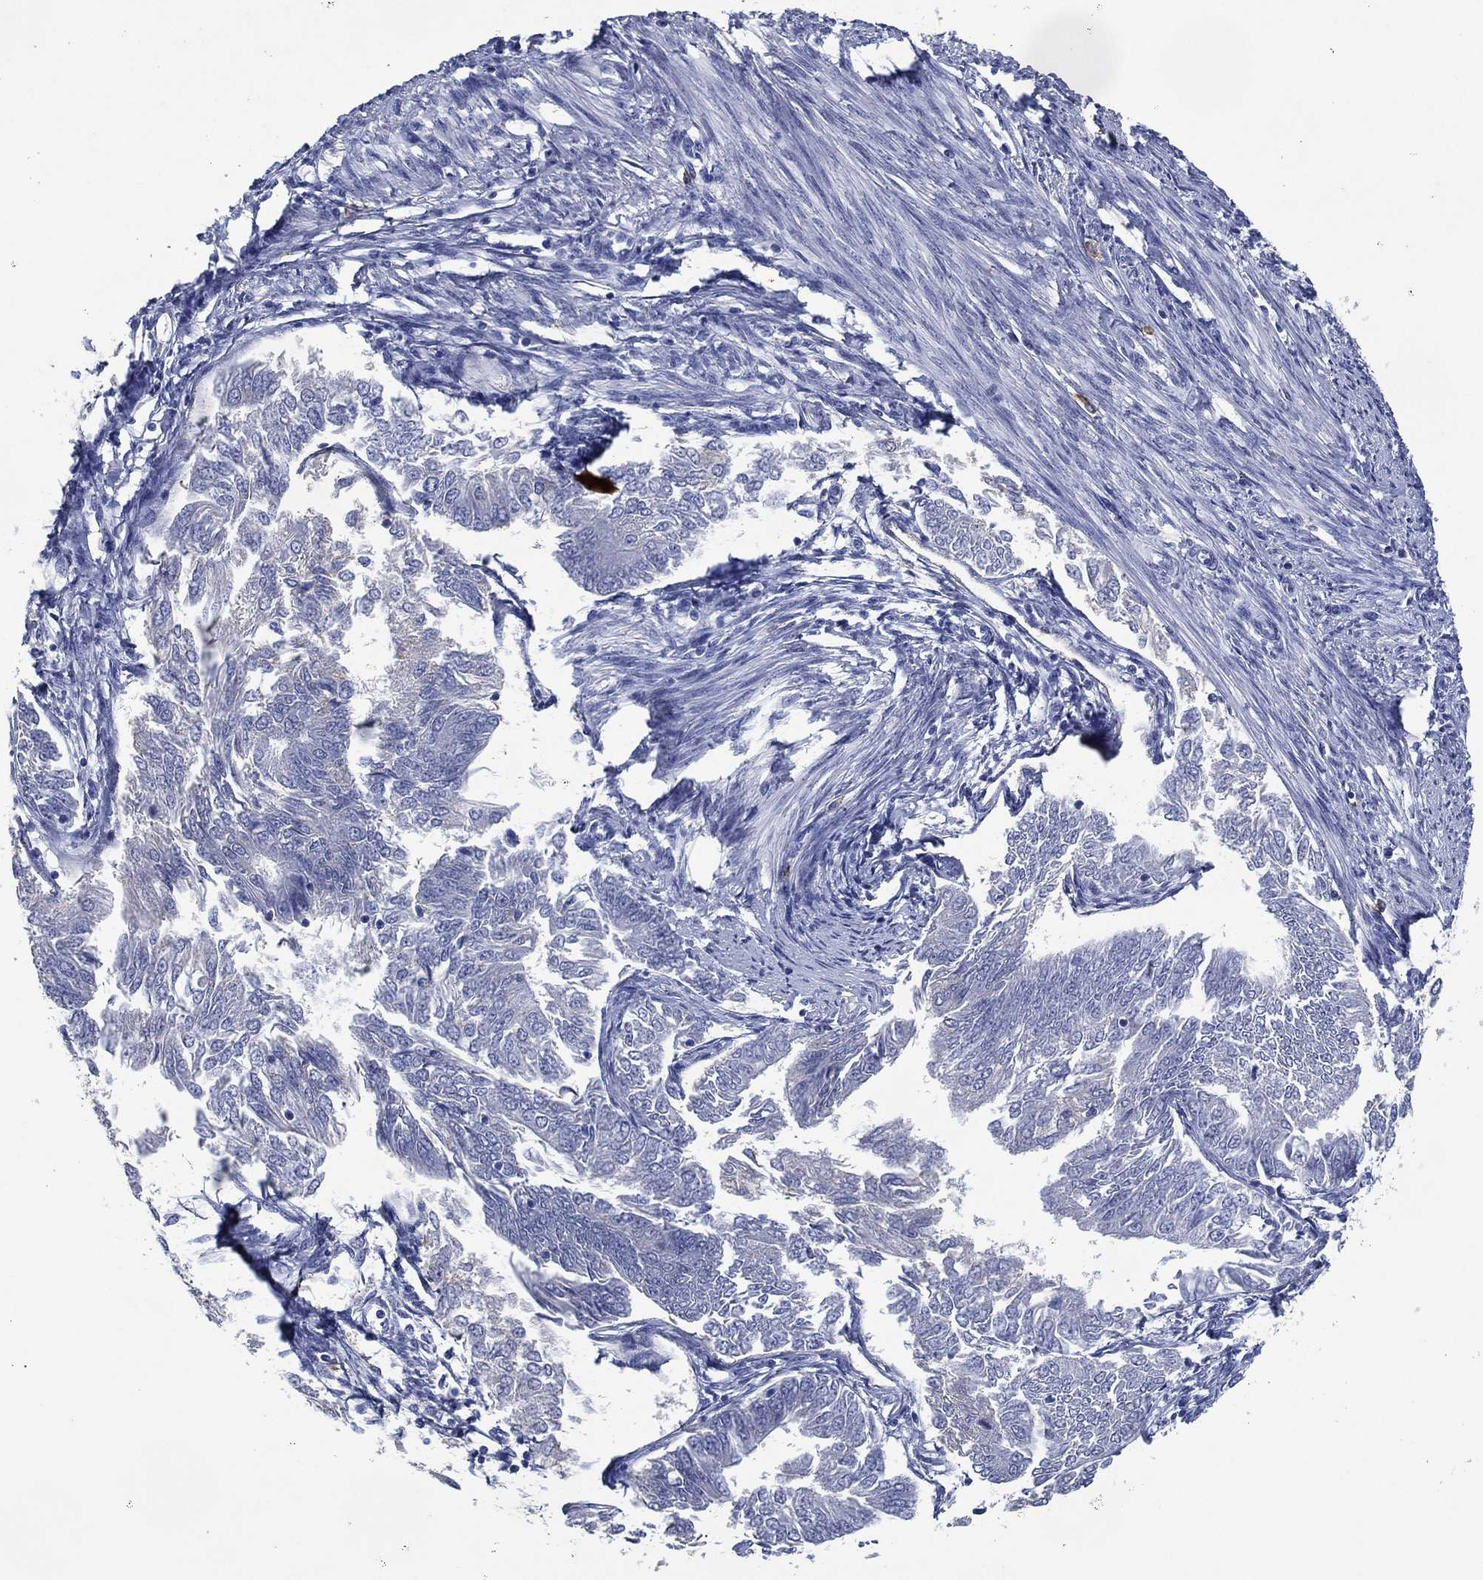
{"staining": {"intensity": "negative", "quantity": "none", "location": "none"}, "tissue": "endometrial cancer", "cell_type": "Tumor cells", "image_type": "cancer", "snomed": [{"axis": "morphology", "description": "Adenocarcinoma, NOS"}, {"axis": "topography", "description": "Endometrium"}], "caption": "Endometrial cancer (adenocarcinoma) was stained to show a protein in brown. There is no significant positivity in tumor cells.", "gene": "FSCN2", "patient": {"sex": "female", "age": 58}}